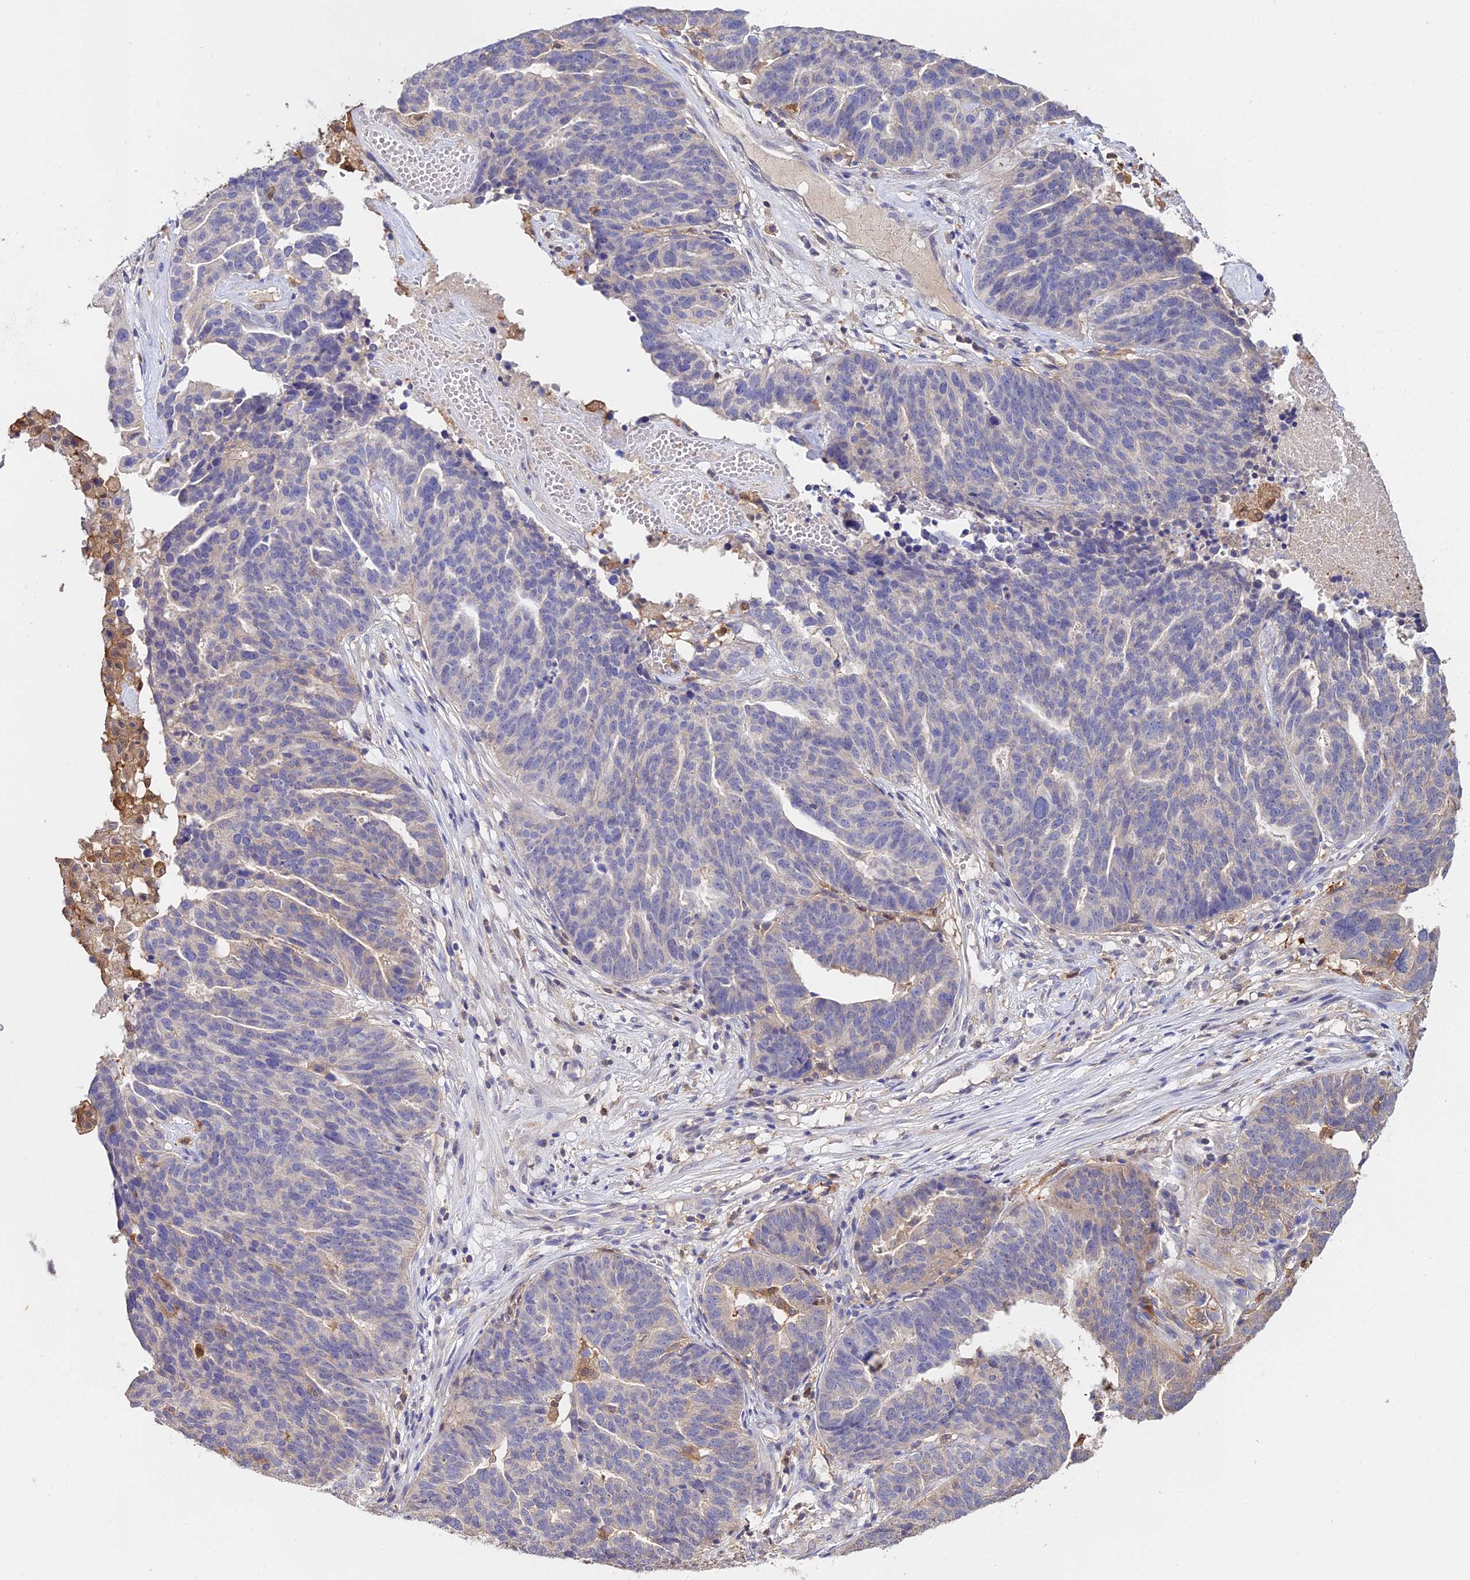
{"staining": {"intensity": "negative", "quantity": "none", "location": "none"}, "tissue": "ovarian cancer", "cell_type": "Tumor cells", "image_type": "cancer", "snomed": [{"axis": "morphology", "description": "Cystadenocarcinoma, serous, NOS"}, {"axis": "topography", "description": "Ovary"}], "caption": "A high-resolution image shows immunohistochemistry (IHC) staining of ovarian cancer, which exhibits no significant positivity in tumor cells.", "gene": "FBP1", "patient": {"sex": "female", "age": 59}}